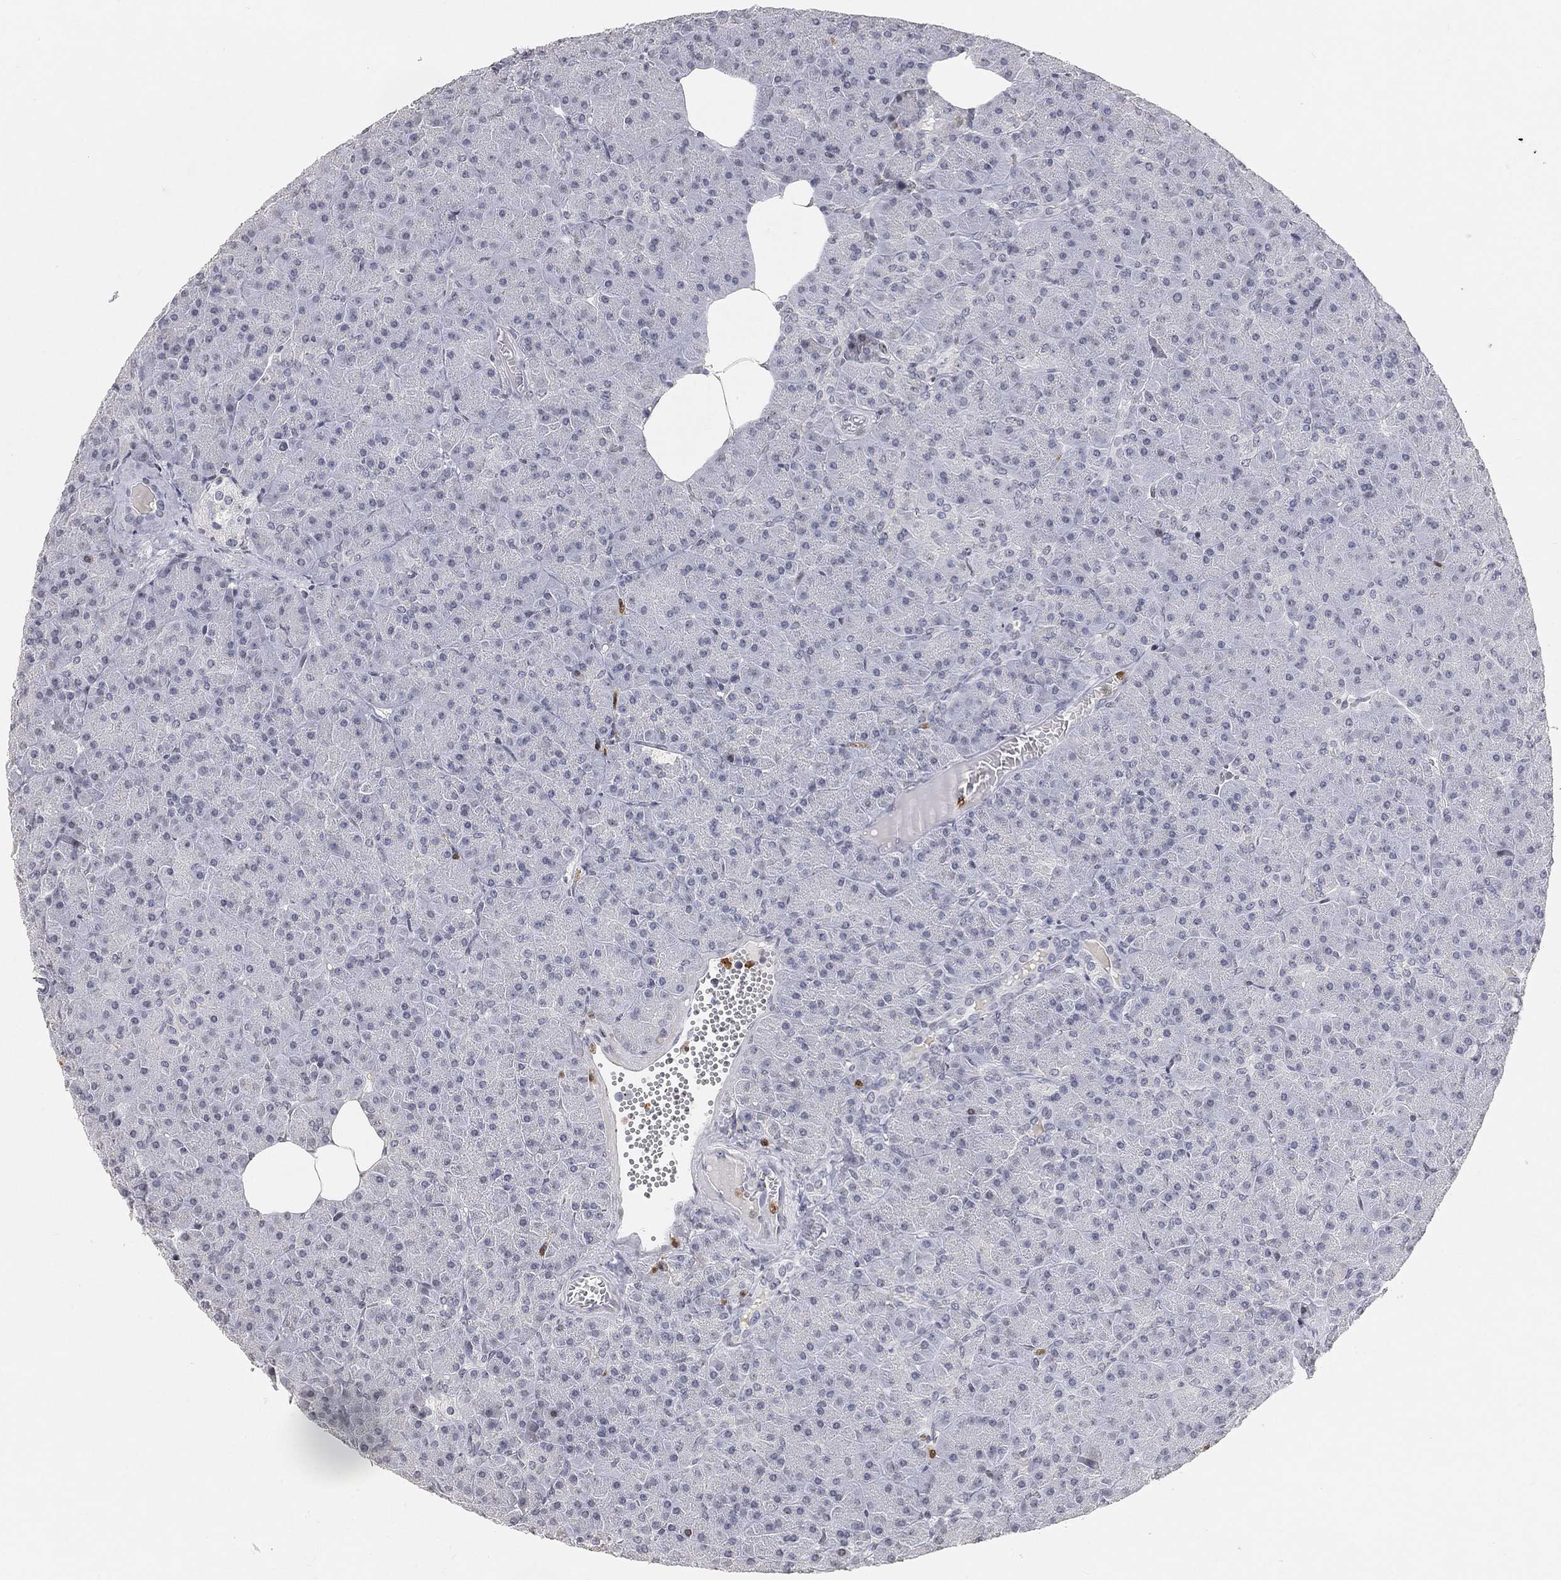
{"staining": {"intensity": "negative", "quantity": "none", "location": "none"}, "tissue": "pancreas", "cell_type": "Exocrine glandular cells", "image_type": "normal", "snomed": [{"axis": "morphology", "description": "Normal tissue, NOS"}, {"axis": "topography", "description": "Pancreas"}], "caption": "Pancreas was stained to show a protein in brown. There is no significant staining in exocrine glandular cells. (Stains: DAB (3,3'-diaminobenzidine) immunohistochemistry with hematoxylin counter stain, Microscopy: brightfield microscopy at high magnification).", "gene": "ARG1", "patient": {"sex": "male", "age": 61}}